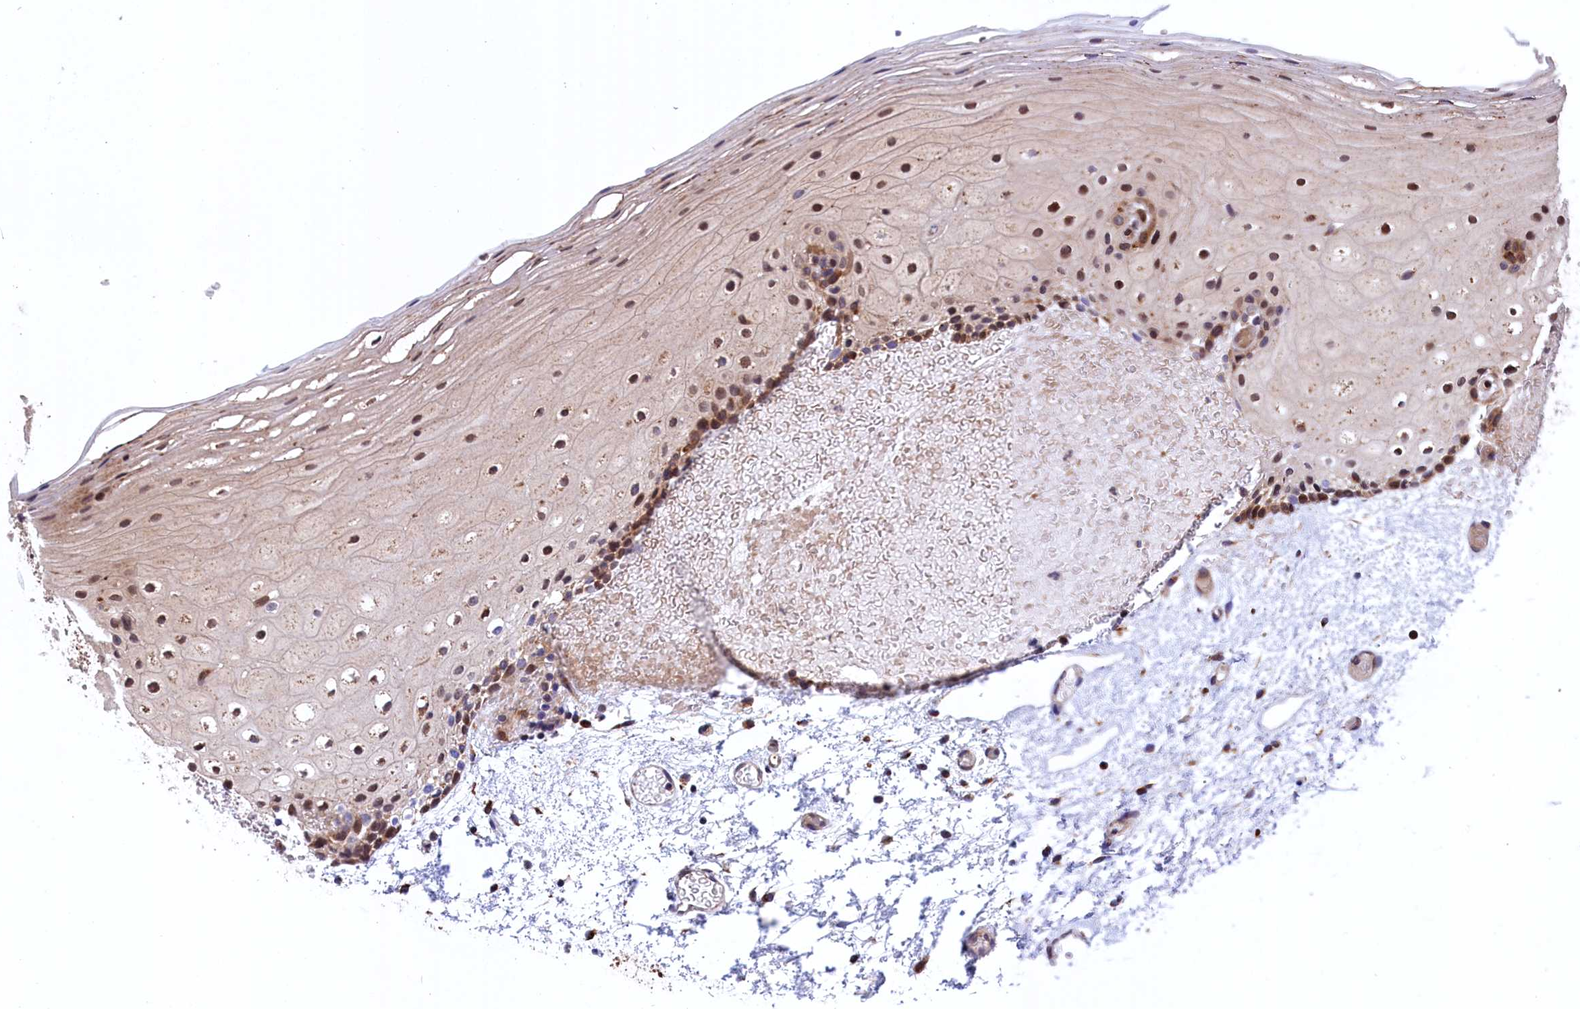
{"staining": {"intensity": "moderate", "quantity": ">75%", "location": "cytoplasmic/membranous"}, "tissue": "oral mucosa", "cell_type": "Squamous epithelial cells", "image_type": "normal", "snomed": [{"axis": "morphology", "description": "Normal tissue, NOS"}, {"axis": "topography", "description": "Oral tissue"}], "caption": "A high-resolution photomicrograph shows immunohistochemistry (IHC) staining of unremarkable oral mucosa, which demonstrates moderate cytoplasmic/membranous expression in approximately >75% of squamous epithelial cells. (Brightfield microscopy of DAB IHC at high magnification).", "gene": "PLA2G4C", "patient": {"sex": "female", "age": 70}}